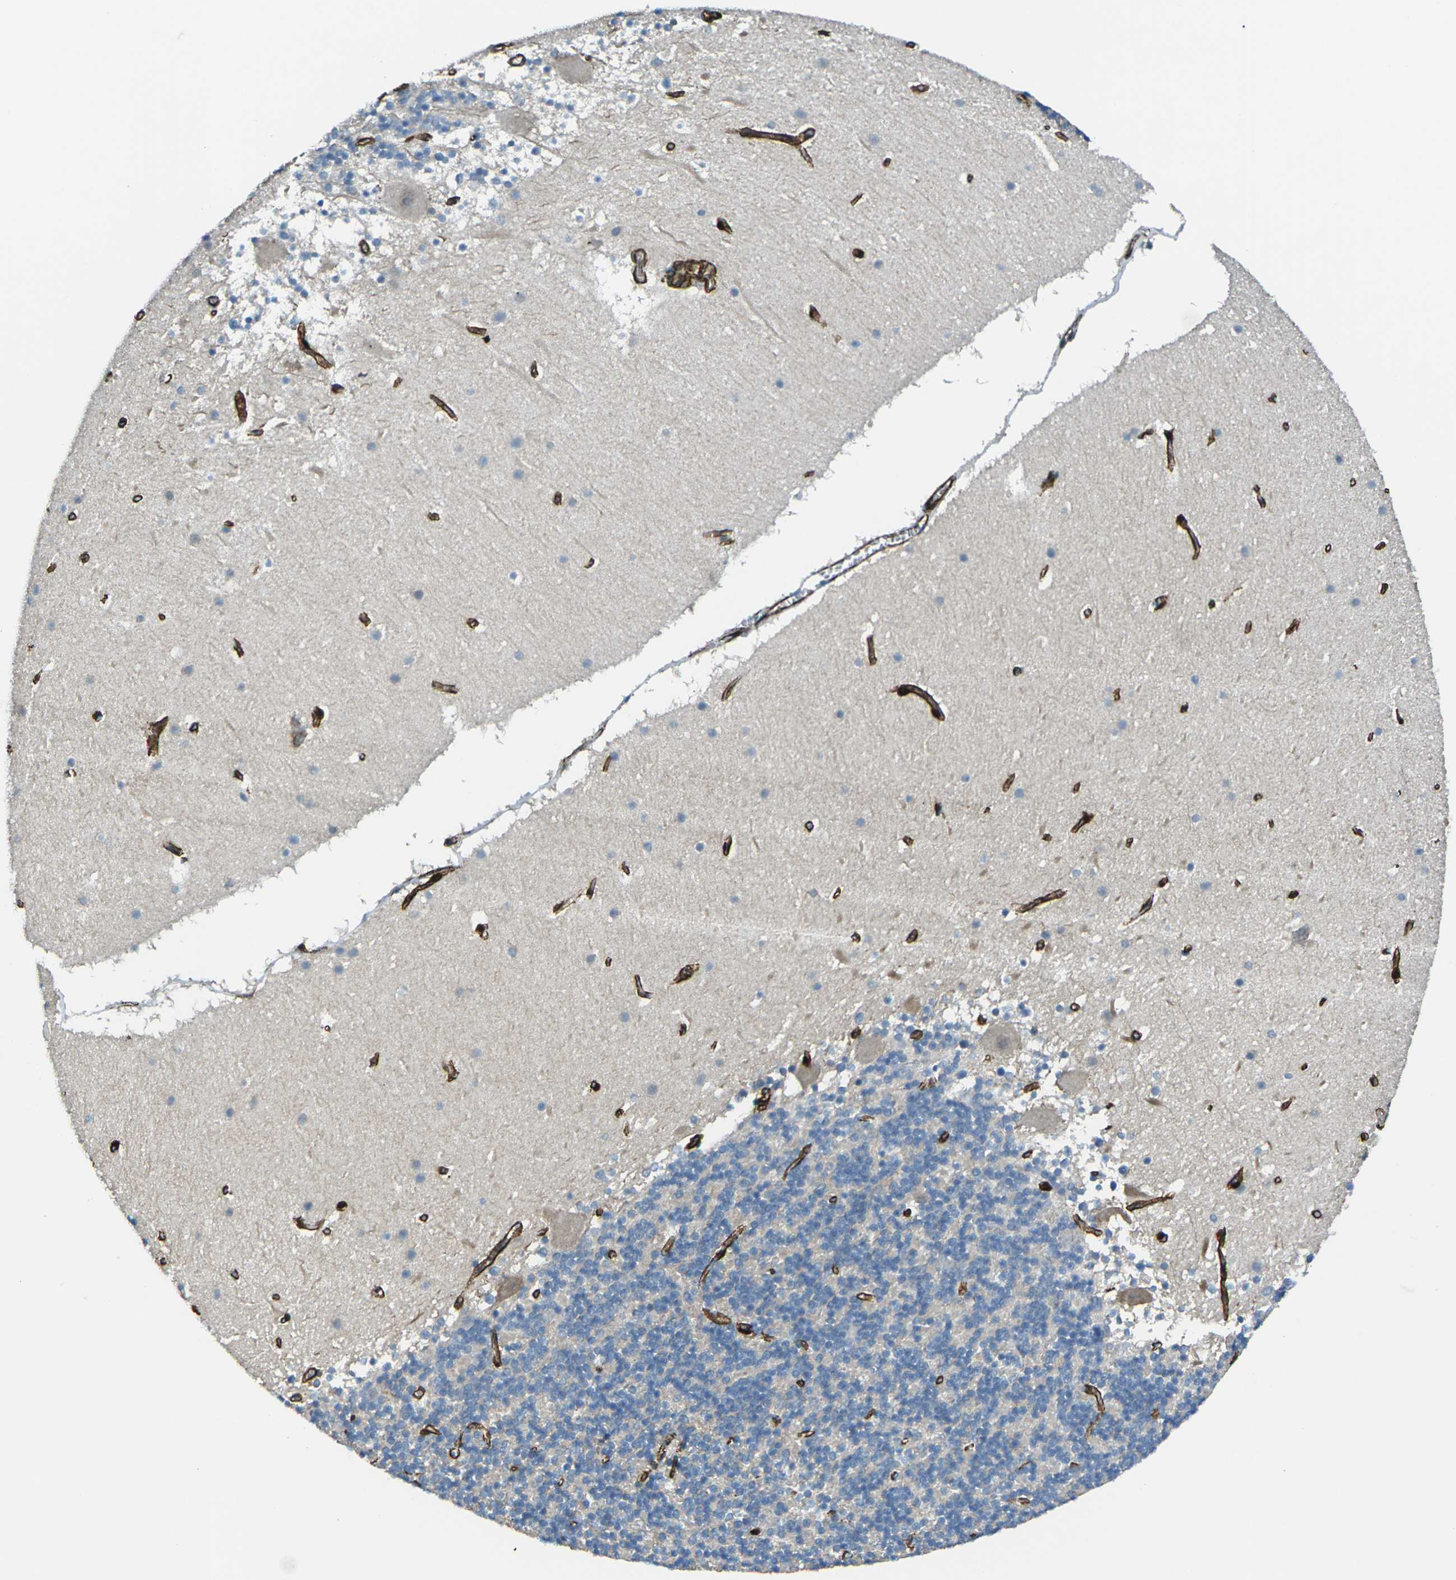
{"staining": {"intensity": "negative", "quantity": "none", "location": "none"}, "tissue": "cerebellum", "cell_type": "Cells in granular layer", "image_type": "normal", "snomed": [{"axis": "morphology", "description": "Normal tissue, NOS"}, {"axis": "topography", "description": "Cerebellum"}], "caption": "Immunohistochemical staining of benign cerebellum demonstrates no significant staining in cells in granular layer.", "gene": "GRAMD1C", "patient": {"sex": "male", "age": 45}}